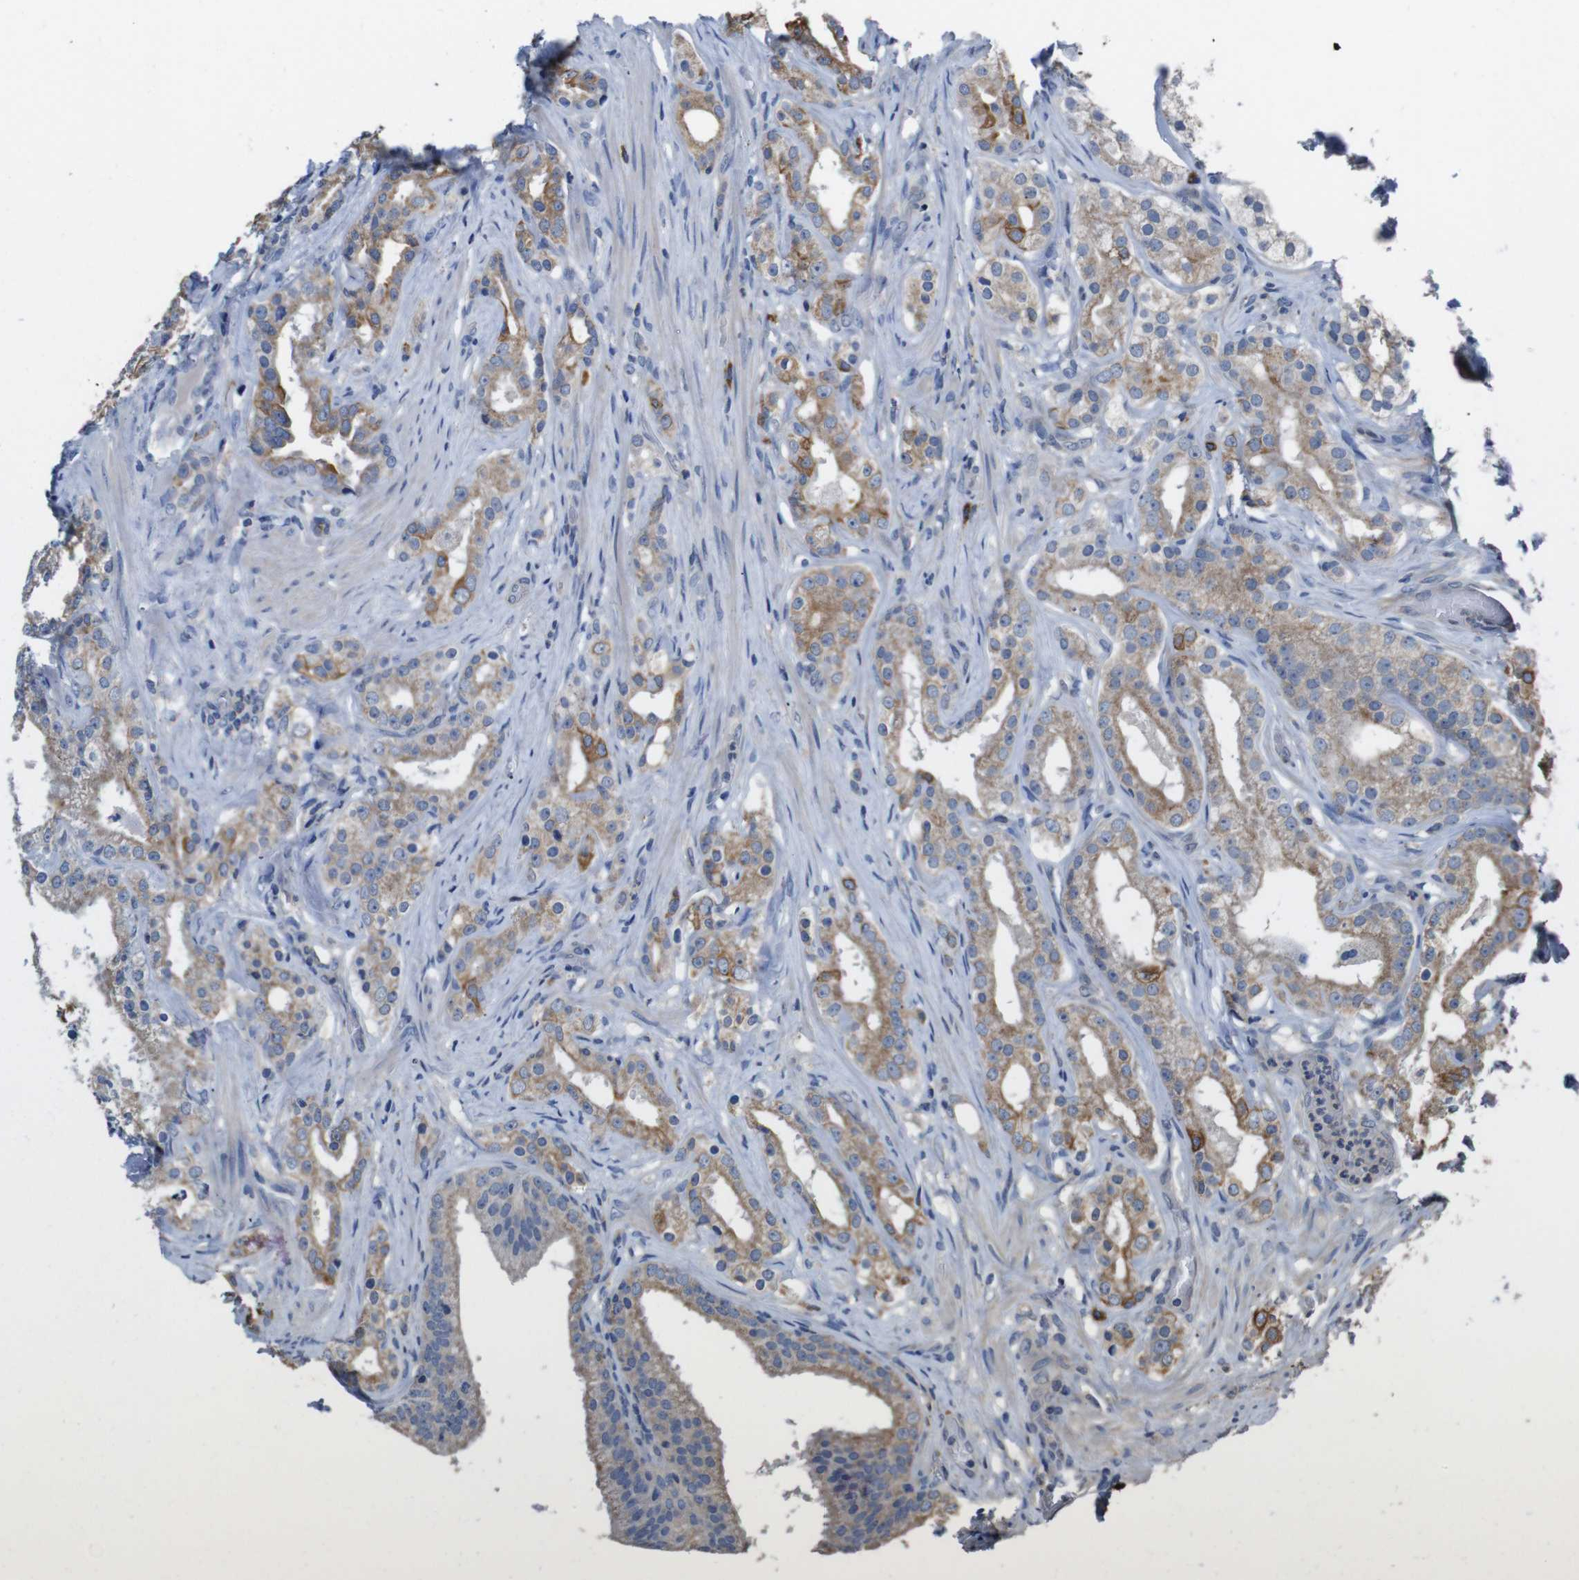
{"staining": {"intensity": "moderate", "quantity": ">75%", "location": "cytoplasmic/membranous"}, "tissue": "prostate cancer", "cell_type": "Tumor cells", "image_type": "cancer", "snomed": [{"axis": "morphology", "description": "Adenocarcinoma, Low grade"}, {"axis": "topography", "description": "Prostate"}], "caption": "Immunohistochemistry (DAB (3,3'-diaminobenzidine)) staining of human adenocarcinoma (low-grade) (prostate) exhibits moderate cytoplasmic/membranous protein positivity in approximately >75% of tumor cells. (Brightfield microscopy of DAB IHC at high magnification).", "gene": "GLIPR1", "patient": {"sex": "male", "age": 59}}